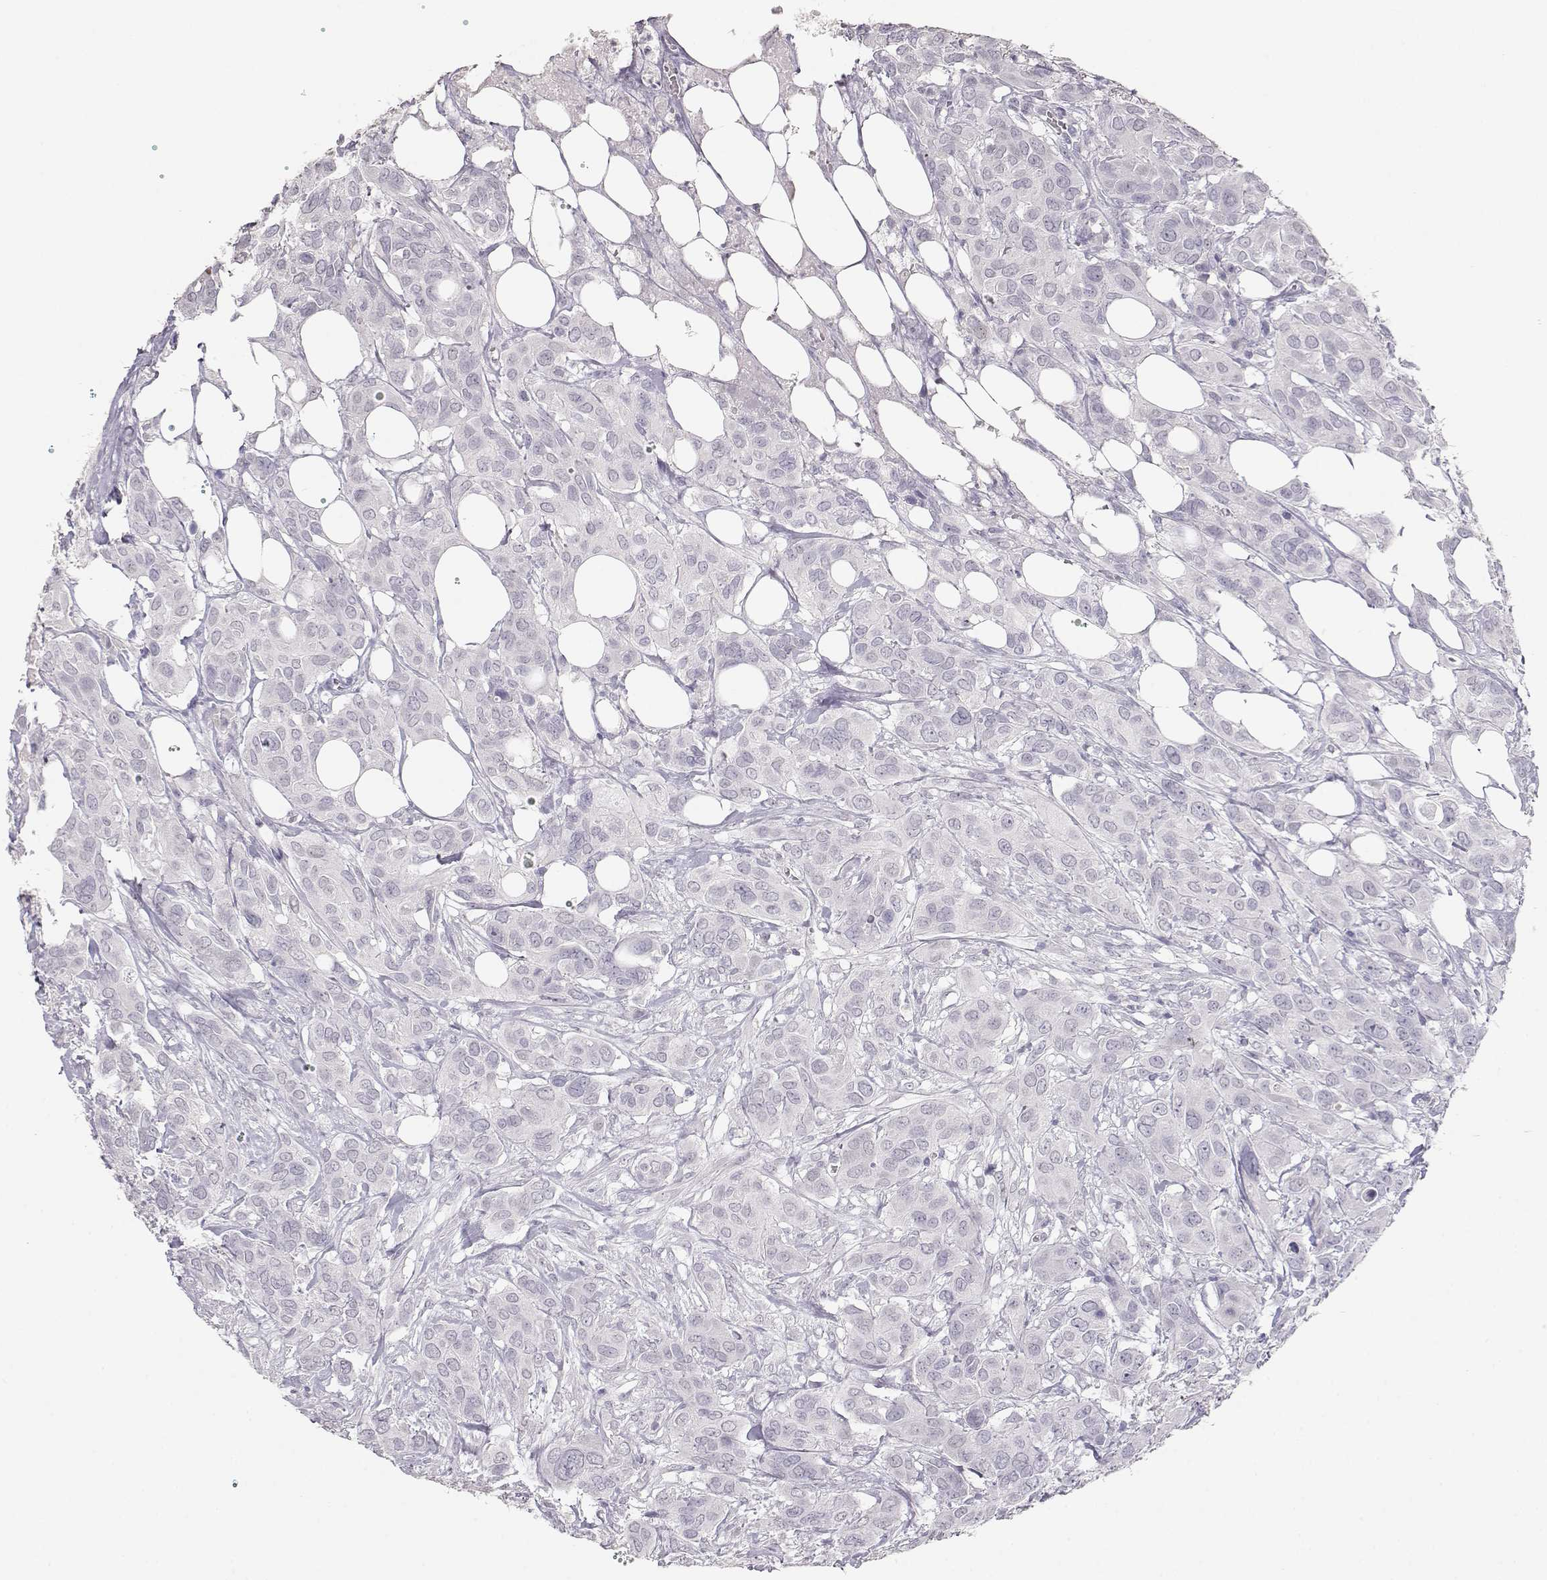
{"staining": {"intensity": "negative", "quantity": "none", "location": "none"}, "tissue": "urothelial cancer", "cell_type": "Tumor cells", "image_type": "cancer", "snomed": [{"axis": "morphology", "description": "Urothelial carcinoma, NOS"}, {"axis": "morphology", "description": "Urothelial carcinoma, High grade"}, {"axis": "topography", "description": "Urinary bladder"}], "caption": "This photomicrograph is of transitional cell carcinoma stained with IHC to label a protein in brown with the nuclei are counter-stained blue. There is no expression in tumor cells.", "gene": "TKTL1", "patient": {"sex": "male", "age": 63}}